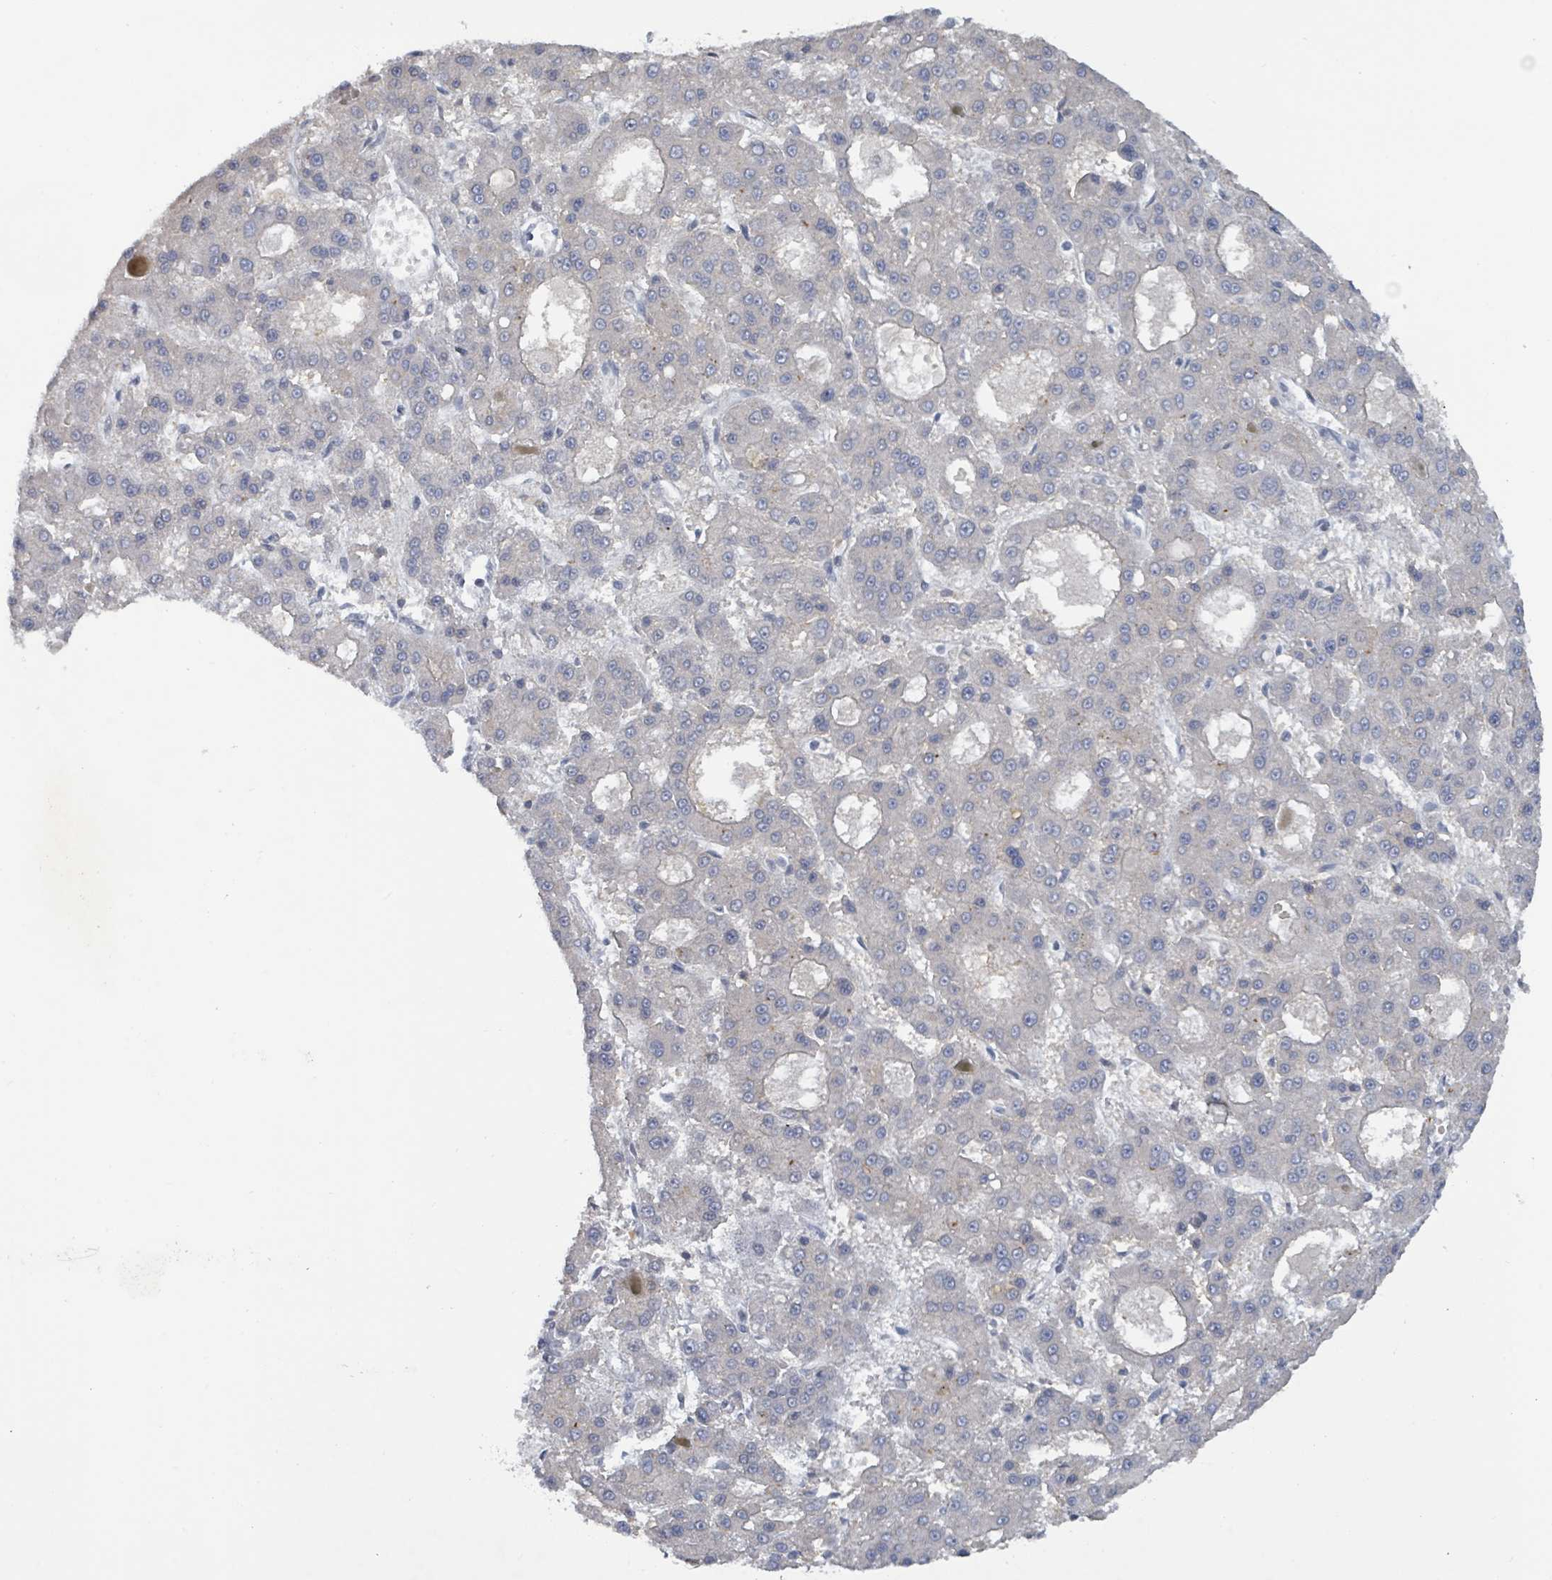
{"staining": {"intensity": "negative", "quantity": "none", "location": "none"}, "tissue": "liver cancer", "cell_type": "Tumor cells", "image_type": "cancer", "snomed": [{"axis": "morphology", "description": "Carcinoma, Hepatocellular, NOS"}, {"axis": "topography", "description": "Liver"}], "caption": "This is a photomicrograph of IHC staining of liver cancer, which shows no positivity in tumor cells.", "gene": "BANP", "patient": {"sex": "male", "age": 70}}